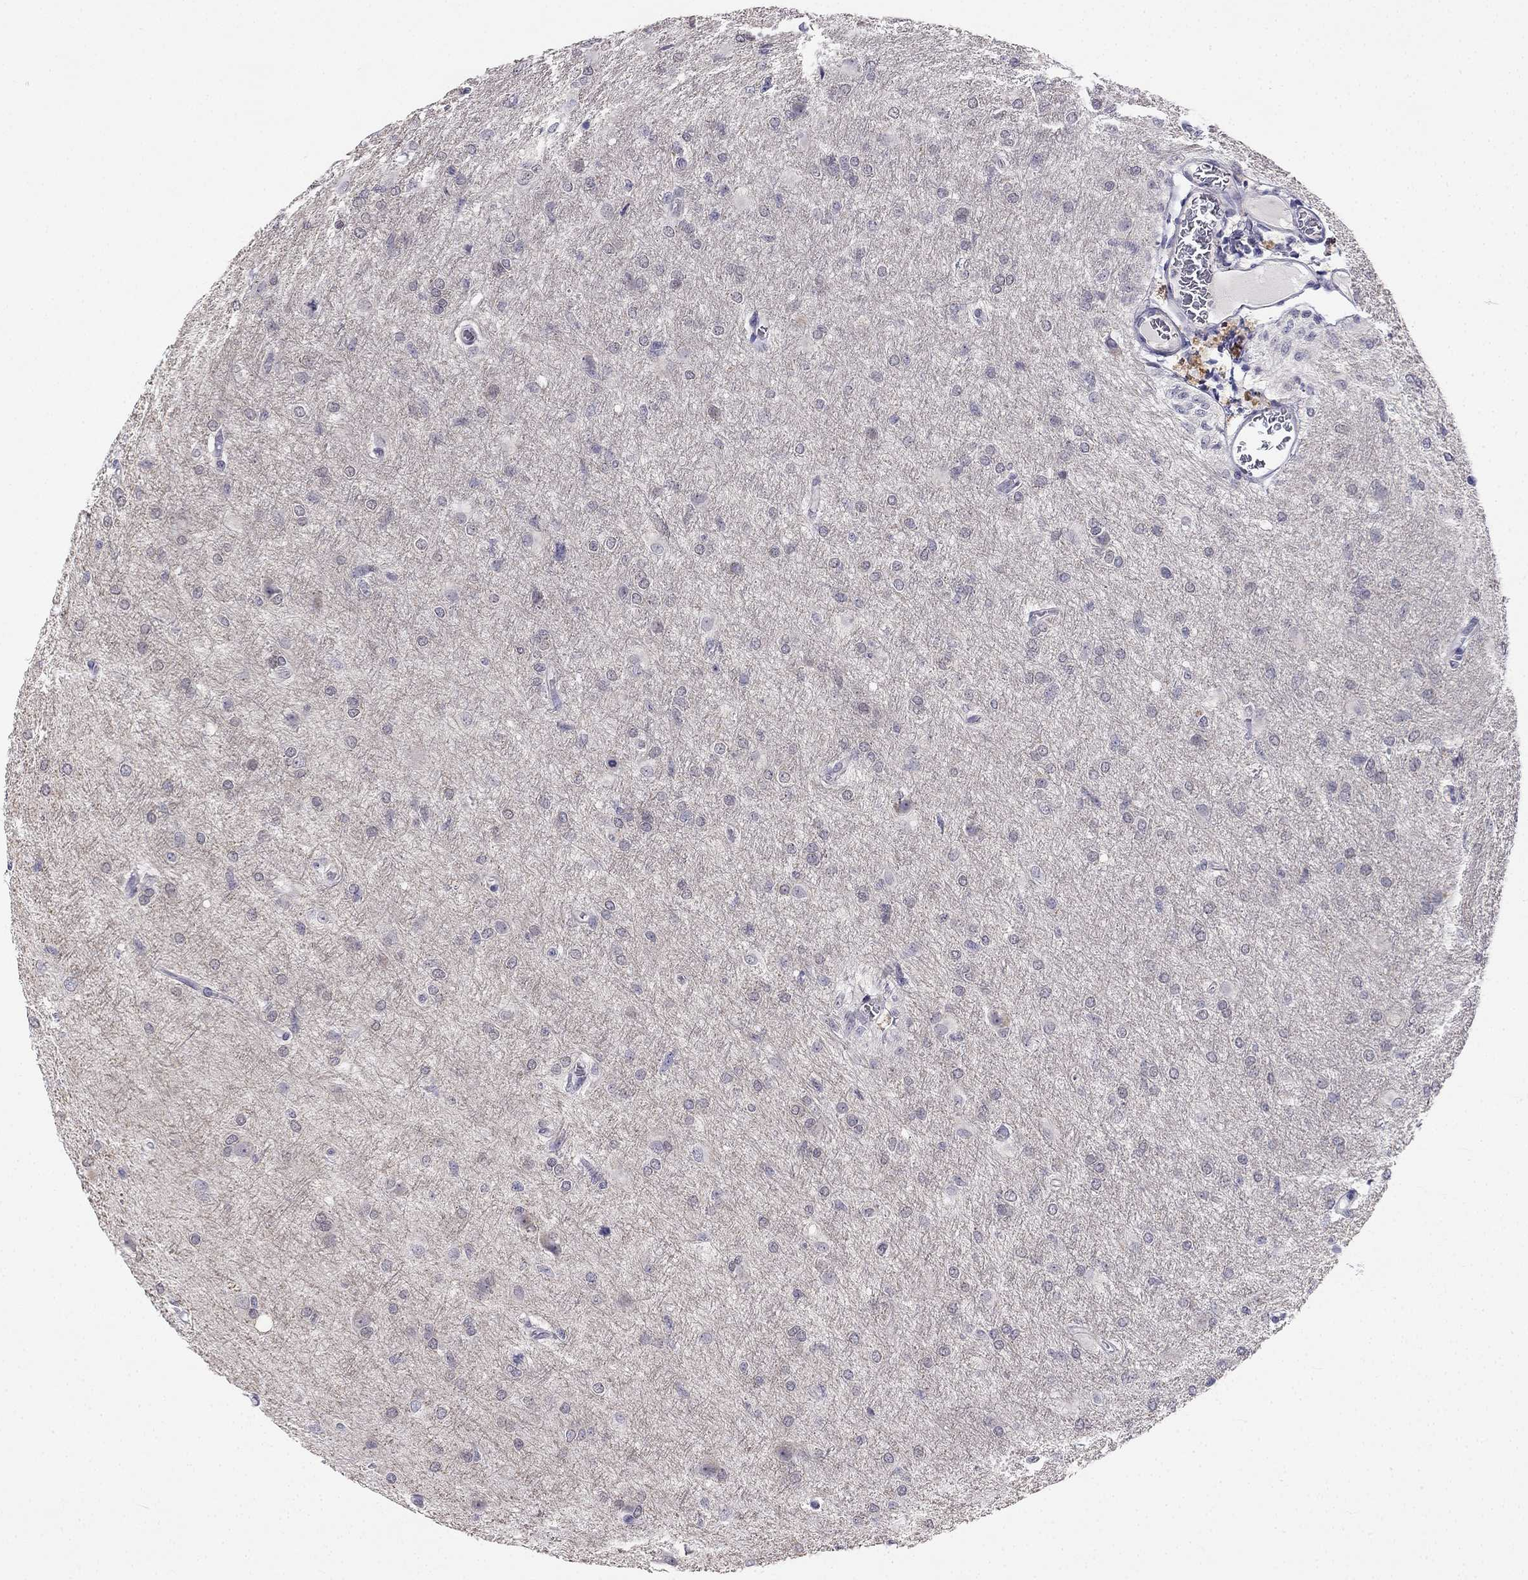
{"staining": {"intensity": "negative", "quantity": "none", "location": "none"}, "tissue": "glioma", "cell_type": "Tumor cells", "image_type": "cancer", "snomed": [{"axis": "morphology", "description": "Glioma, malignant, High grade"}, {"axis": "topography", "description": "Brain"}], "caption": "The image exhibits no significant staining in tumor cells of high-grade glioma (malignant).", "gene": "C16orf89", "patient": {"sex": "male", "age": 68}}